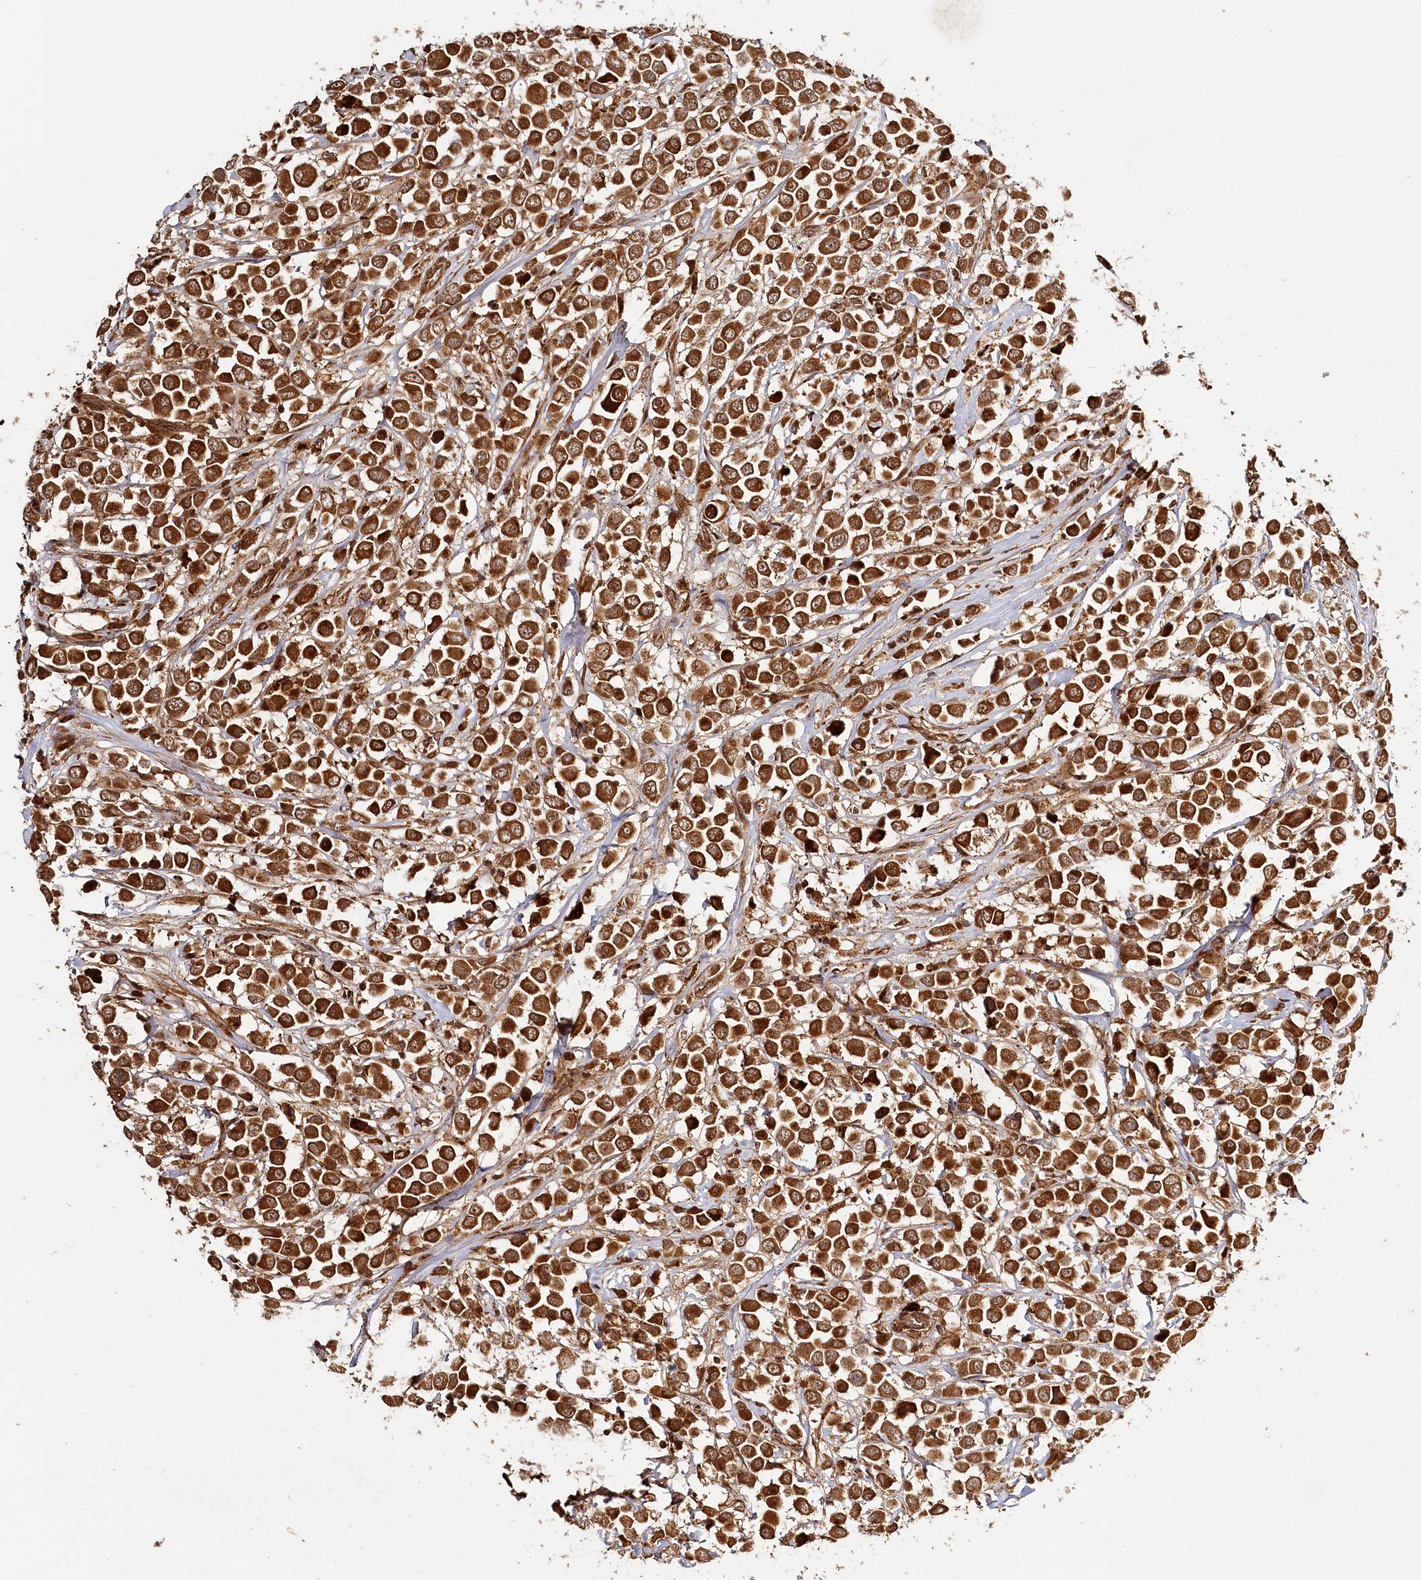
{"staining": {"intensity": "strong", "quantity": ">75%", "location": "cytoplasmic/membranous,nuclear"}, "tissue": "breast cancer", "cell_type": "Tumor cells", "image_type": "cancer", "snomed": [{"axis": "morphology", "description": "Duct carcinoma"}, {"axis": "topography", "description": "Breast"}], "caption": "Protein expression analysis of human breast cancer reveals strong cytoplasmic/membranous and nuclear positivity in approximately >75% of tumor cells.", "gene": "ULK2", "patient": {"sex": "female", "age": 61}}